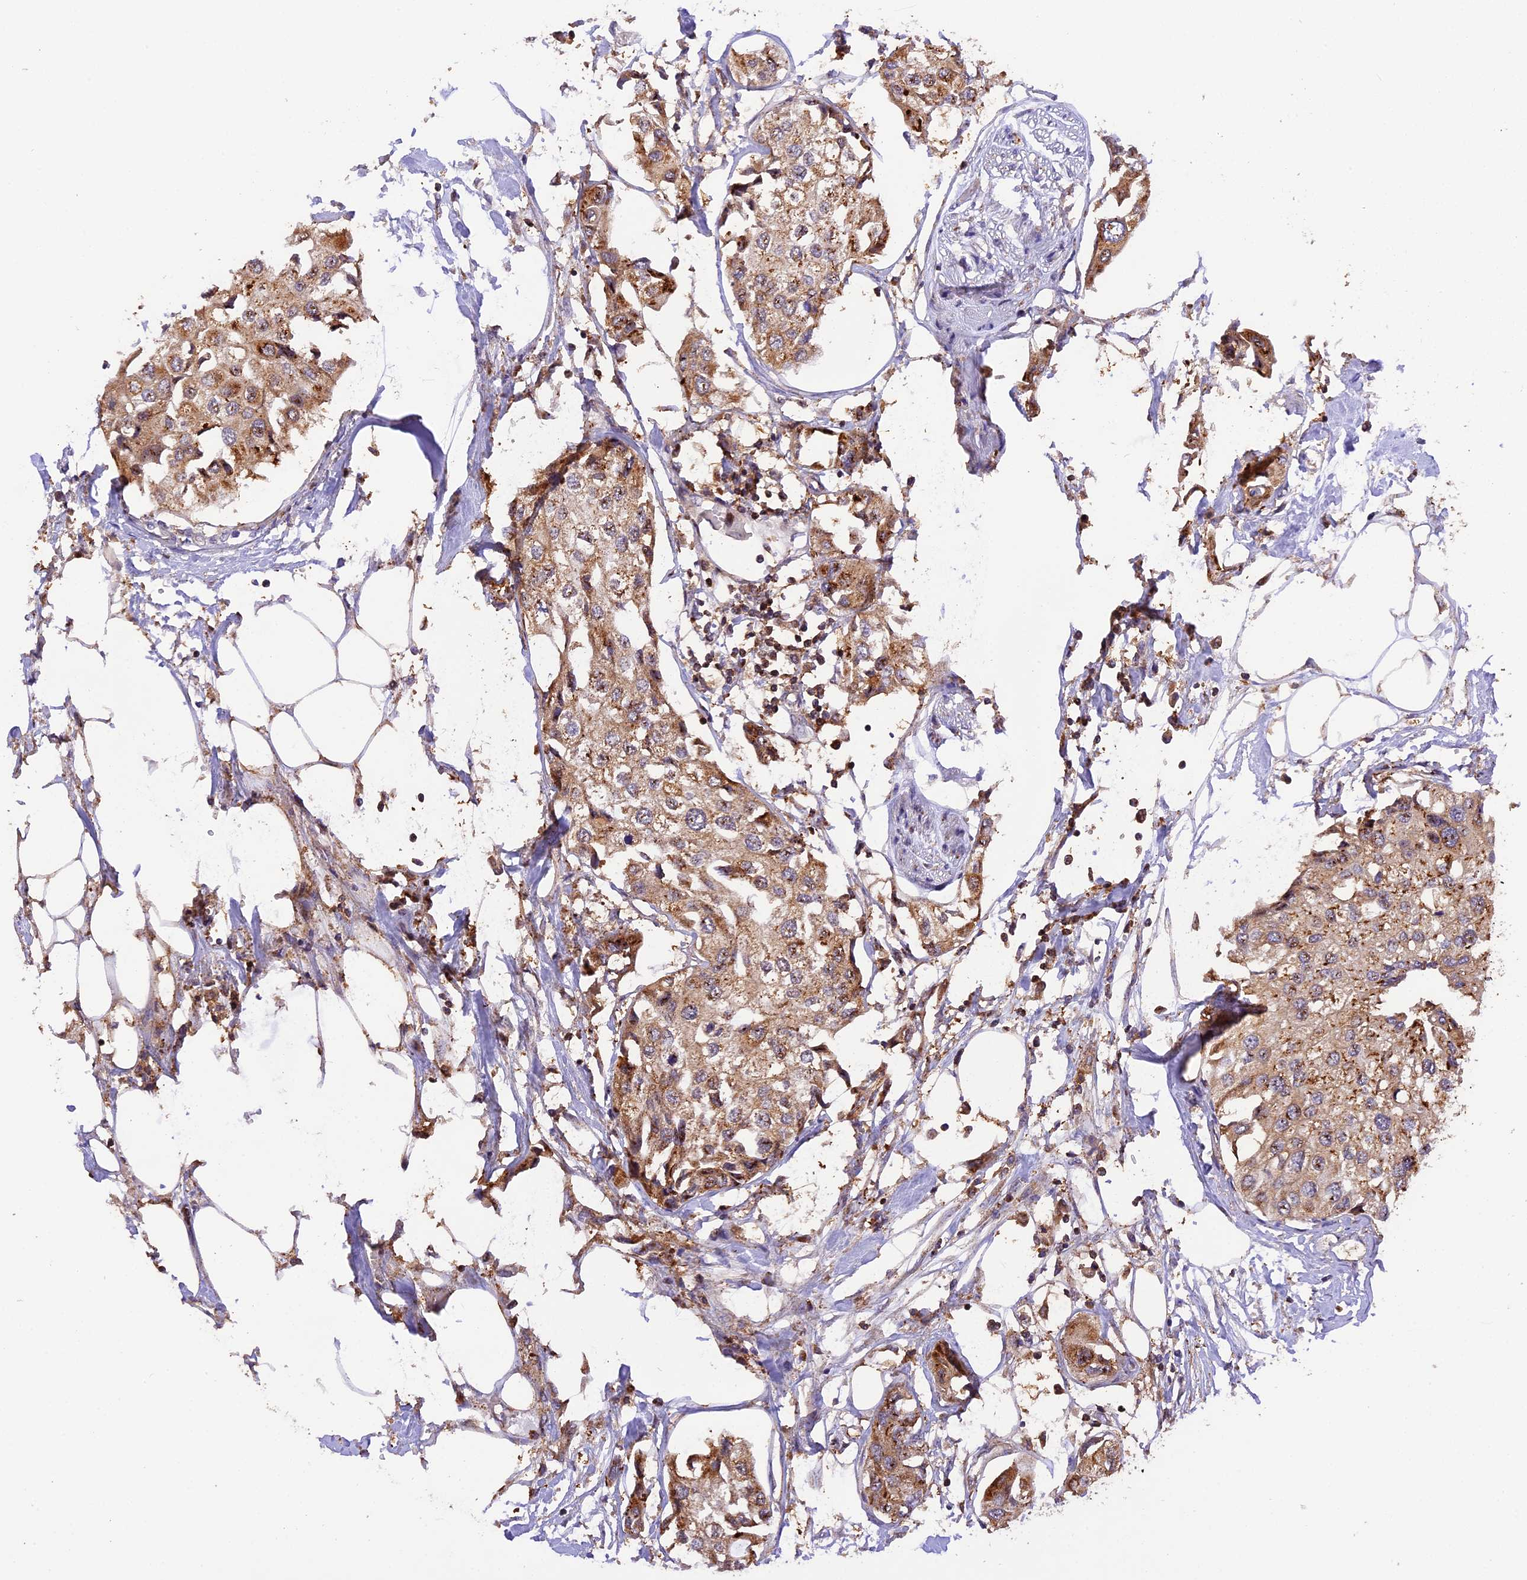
{"staining": {"intensity": "moderate", "quantity": ">75%", "location": "cytoplasmic/membranous"}, "tissue": "urothelial cancer", "cell_type": "Tumor cells", "image_type": "cancer", "snomed": [{"axis": "morphology", "description": "Urothelial carcinoma, High grade"}, {"axis": "topography", "description": "Urinary bladder"}], "caption": "Urothelial carcinoma (high-grade) was stained to show a protein in brown. There is medium levels of moderate cytoplasmic/membranous positivity in about >75% of tumor cells.", "gene": "PEX3", "patient": {"sex": "male", "age": 64}}